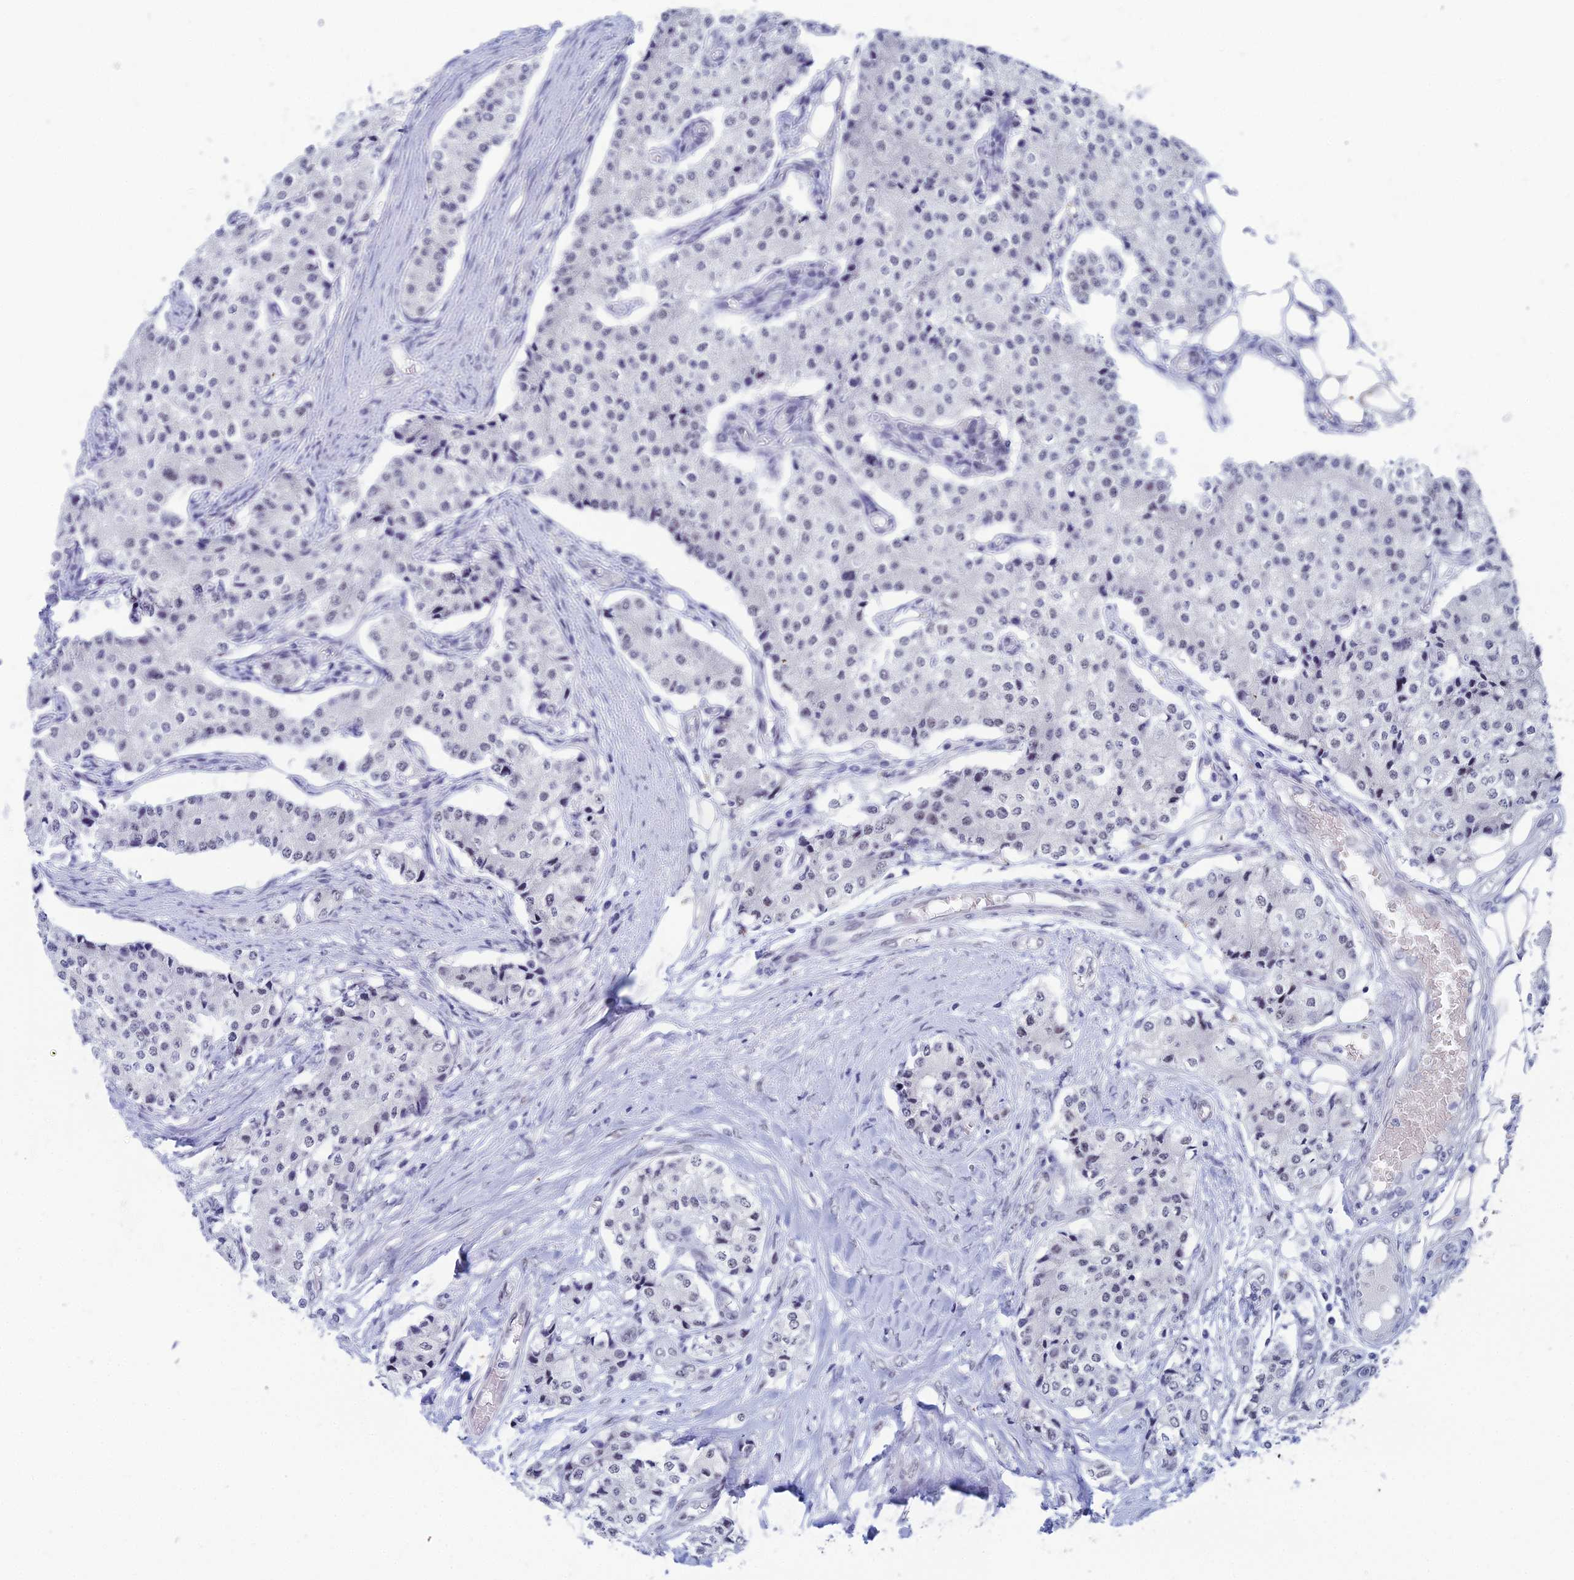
{"staining": {"intensity": "negative", "quantity": "none", "location": "none"}, "tissue": "carcinoid", "cell_type": "Tumor cells", "image_type": "cancer", "snomed": [{"axis": "morphology", "description": "Carcinoid, malignant, NOS"}, {"axis": "topography", "description": "Colon"}], "caption": "Malignant carcinoid stained for a protein using immunohistochemistry displays no staining tumor cells.", "gene": "NABP2", "patient": {"sex": "female", "age": 52}}